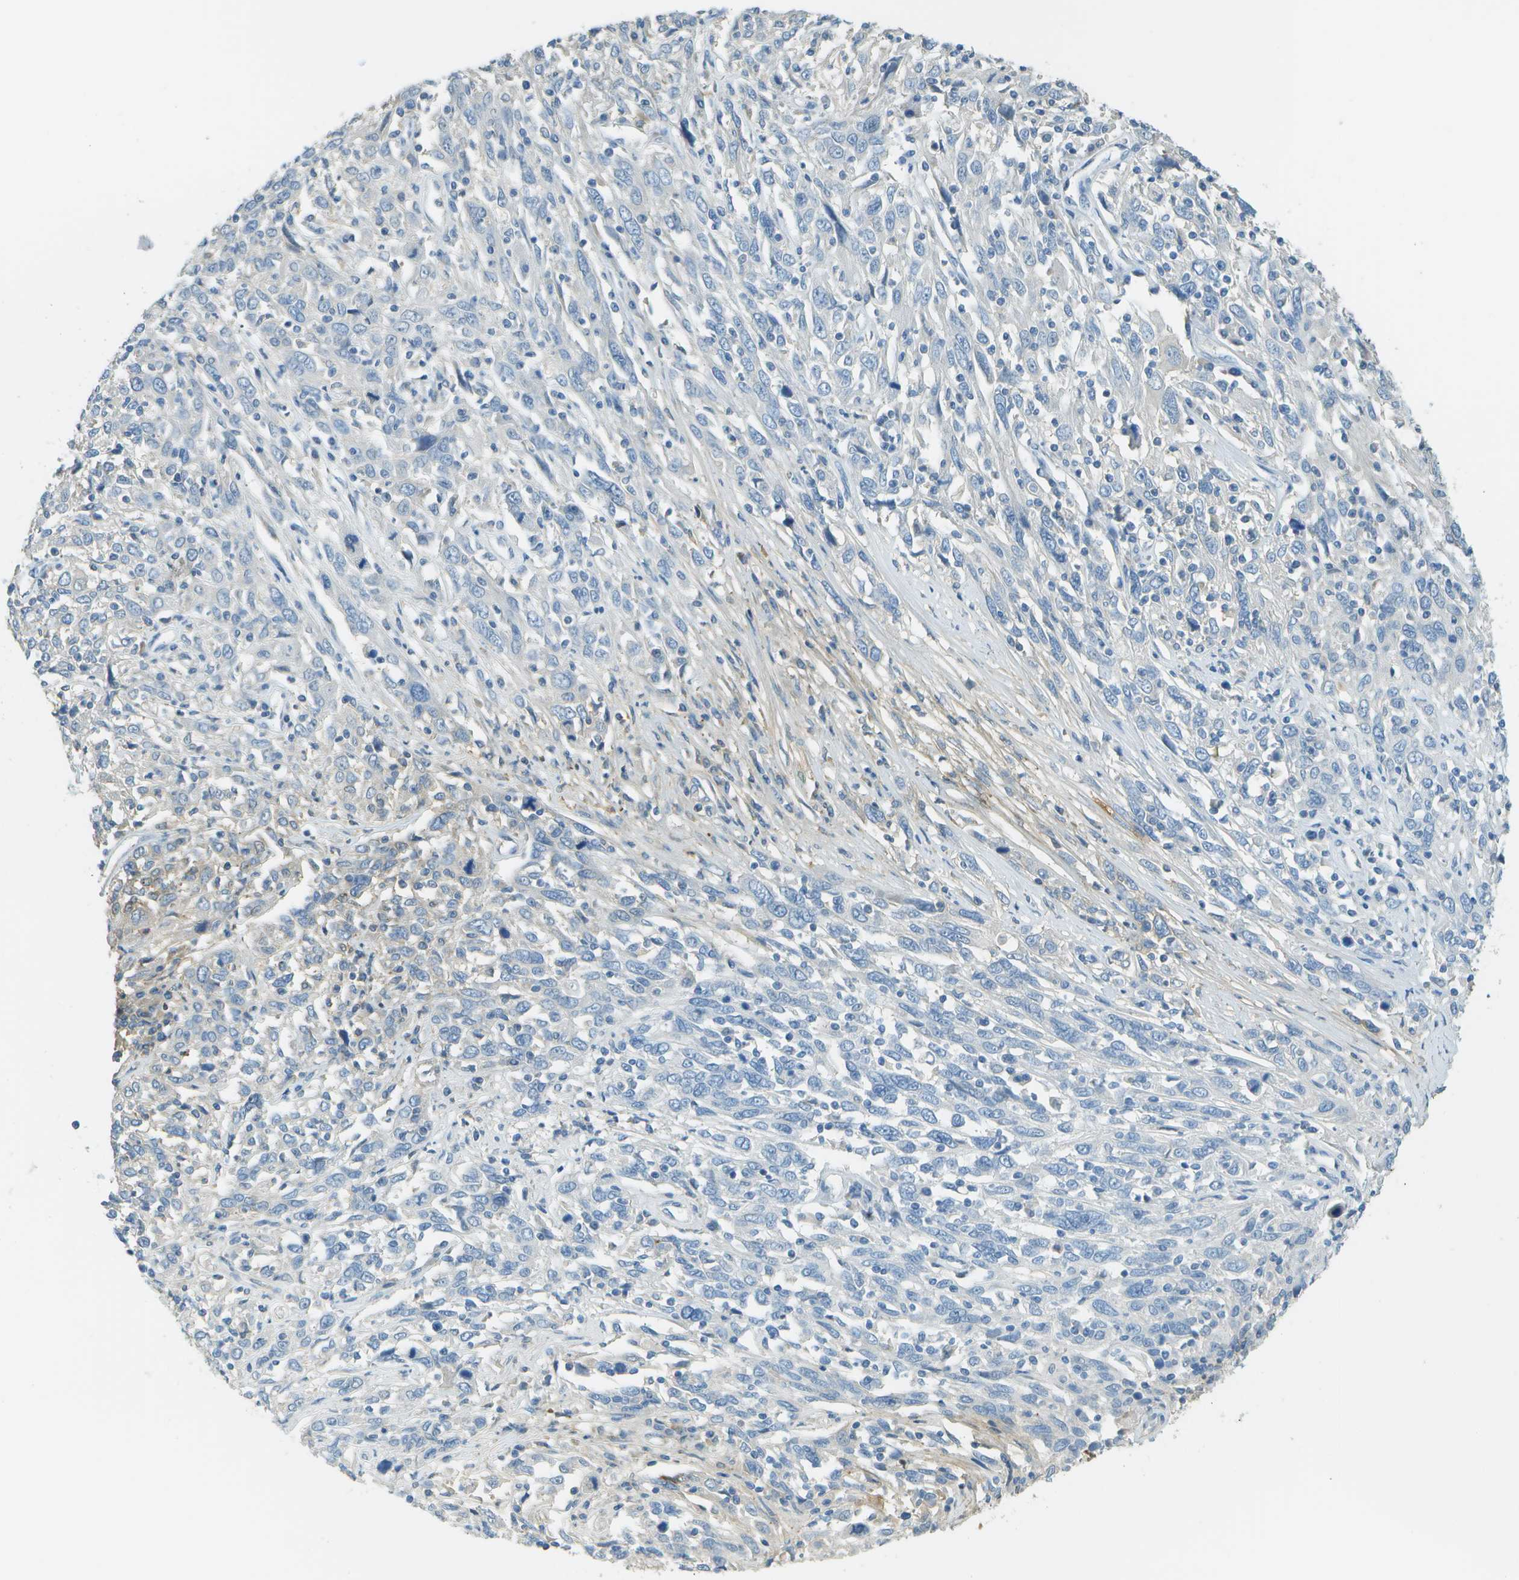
{"staining": {"intensity": "negative", "quantity": "none", "location": "none"}, "tissue": "cervical cancer", "cell_type": "Tumor cells", "image_type": "cancer", "snomed": [{"axis": "morphology", "description": "Squamous cell carcinoma, NOS"}, {"axis": "topography", "description": "Cervix"}], "caption": "Immunohistochemistry of human cervical cancer demonstrates no positivity in tumor cells.", "gene": "DCN", "patient": {"sex": "female", "age": 46}}